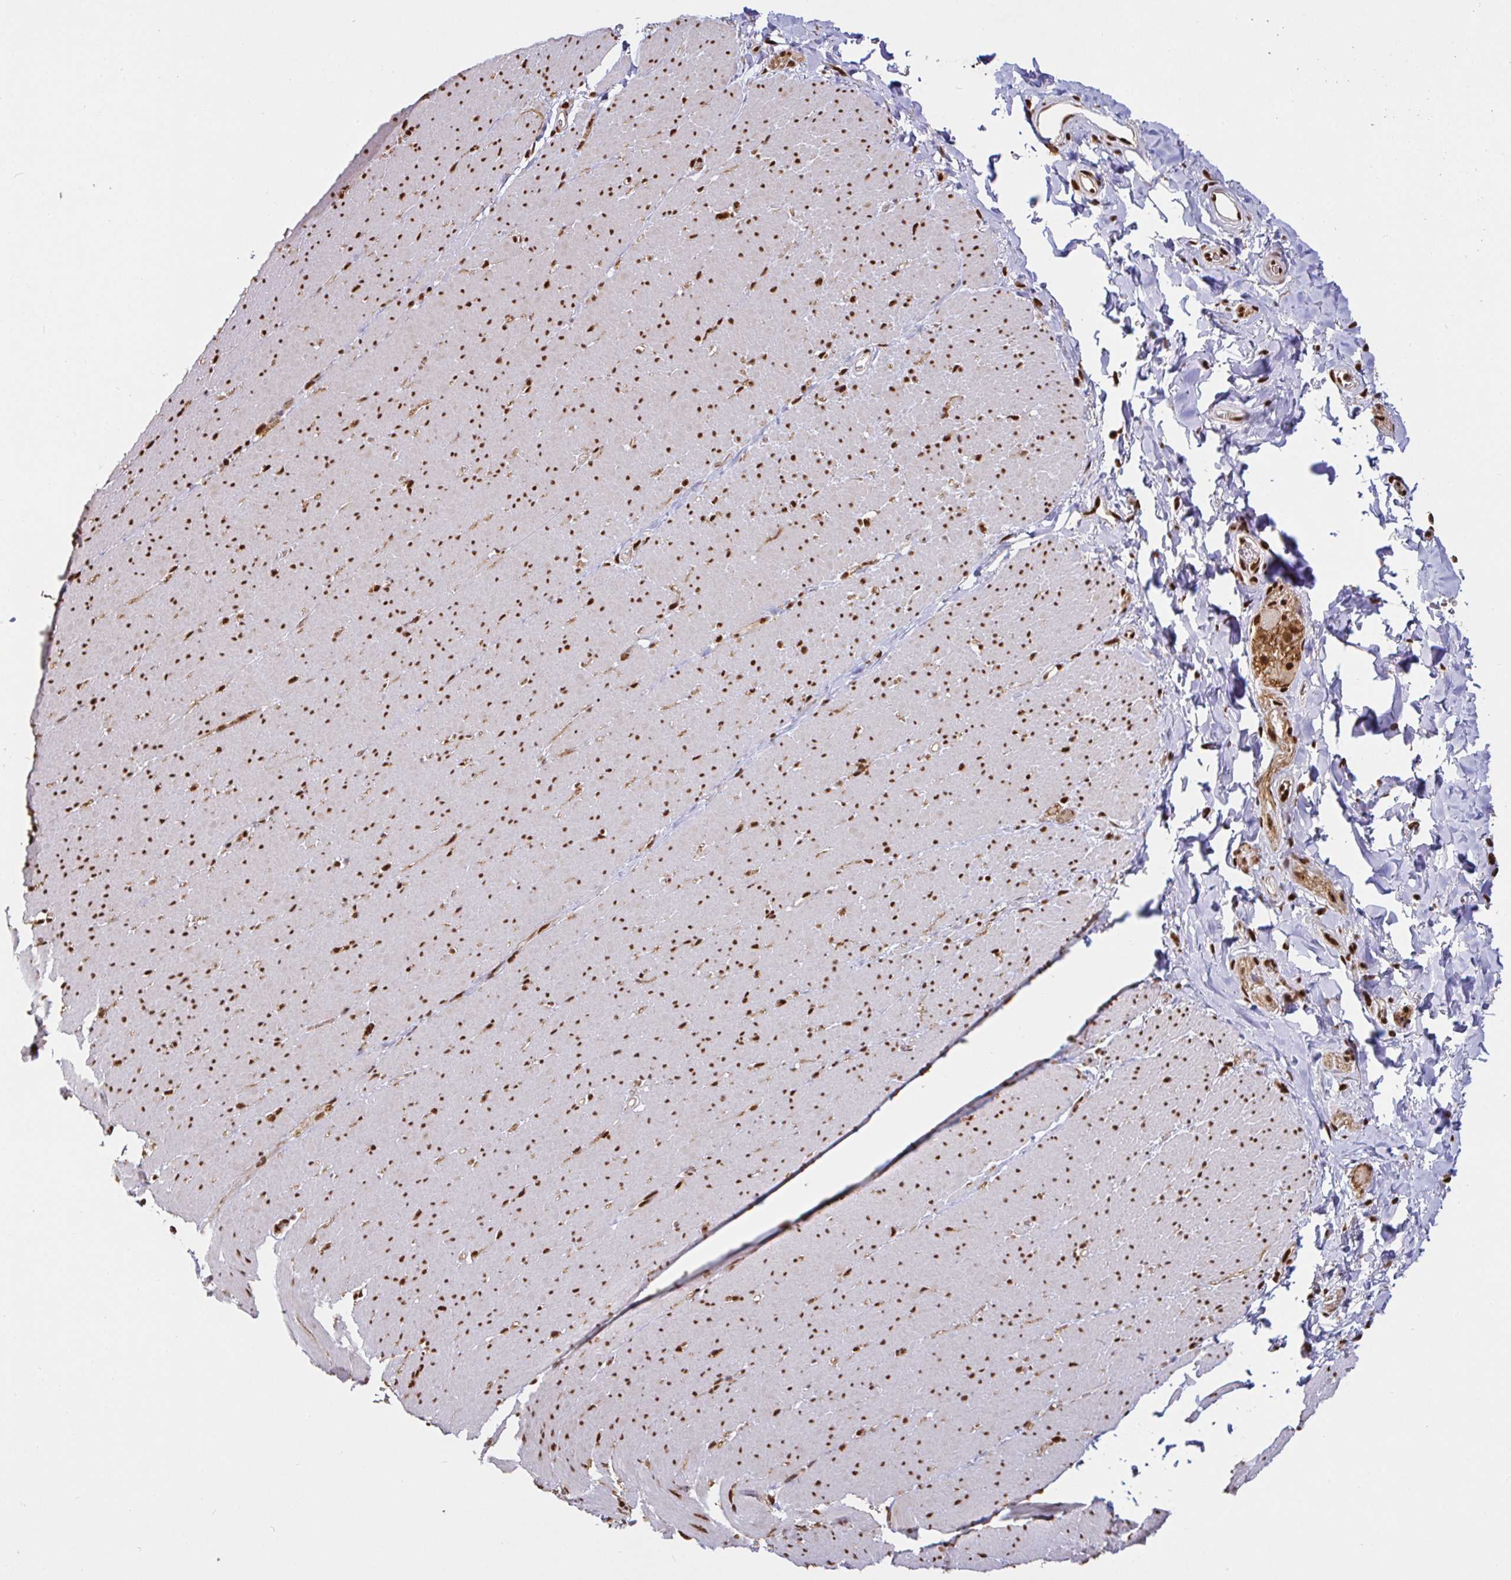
{"staining": {"intensity": "strong", "quantity": ">75%", "location": "nuclear"}, "tissue": "smooth muscle", "cell_type": "Smooth muscle cells", "image_type": "normal", "snomed": [{"axis": "morphology", "description": "Normal tissue, NOS"}, {"axis": "topography", "description": "Smooth muscle"}, {"axis": "topography", "description": "Rectum"}], "caption": "Smooth muscle was stained to show a protein in brown. There is high levels of strong nuclear positivity in about >75% of smooth muscle cells. (brown staining indicates protein expression, while blue staining denotes nuclei).", "gene": "SP3", "patient": {"sex": "male", "age": 53}}